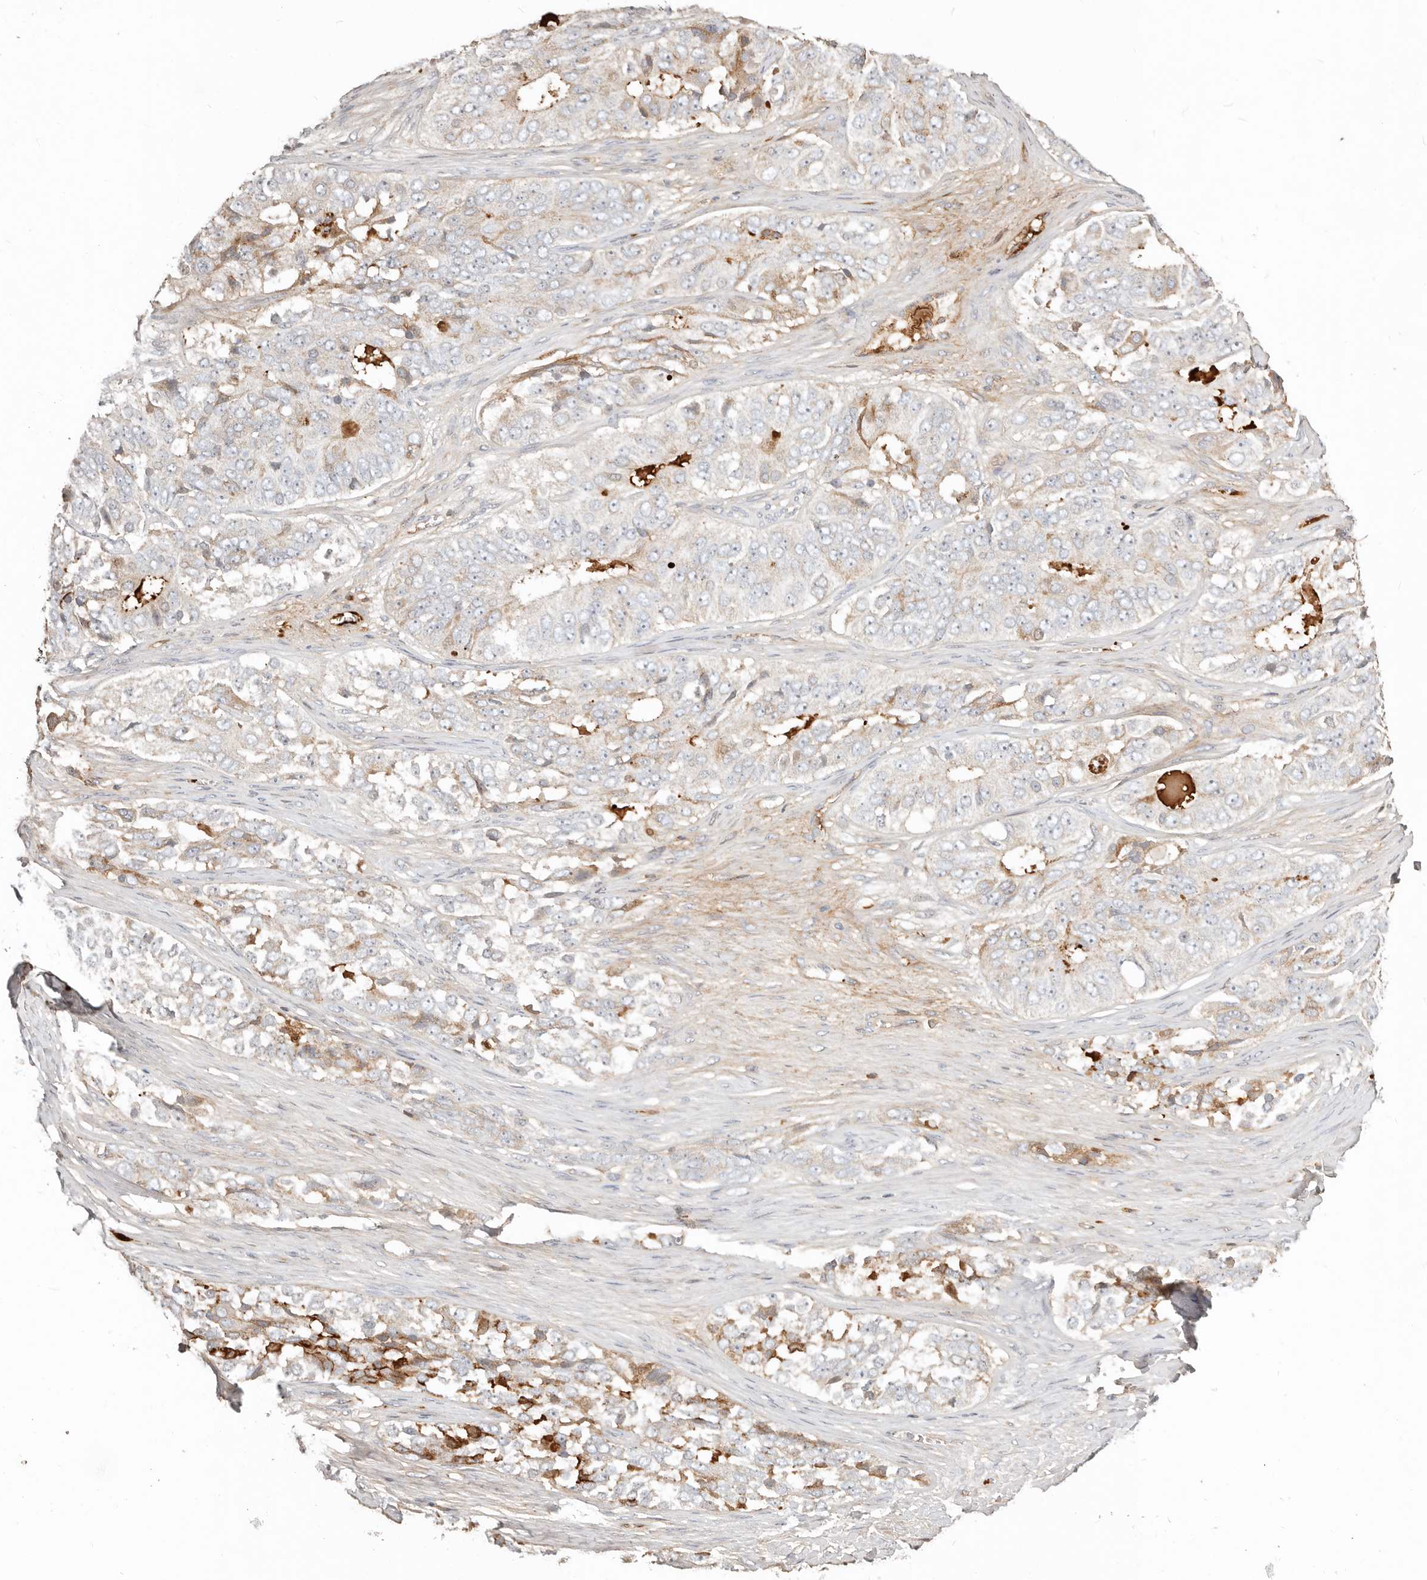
{"staining": {"intensity": "moderate", "quantity": "<25%", "location": "cytoplasmic/membranous"}, "tissue": "ovarian cancer", "cell_type": "Tumor cells", "image_type": "cancer", "snomed": [{"axis": "morphology", "description": "Carcinoma, endometroid"}, {"axis": "topography", "description": "Ovary"}], "caption": "Ovarian endometroid carcinoma tissue demonstrates moderate cytoplasmic/membranous staining in about <25% of tumor cells", "gene": "MTFR2", "patient": {"sex": "female", "age": 51}}